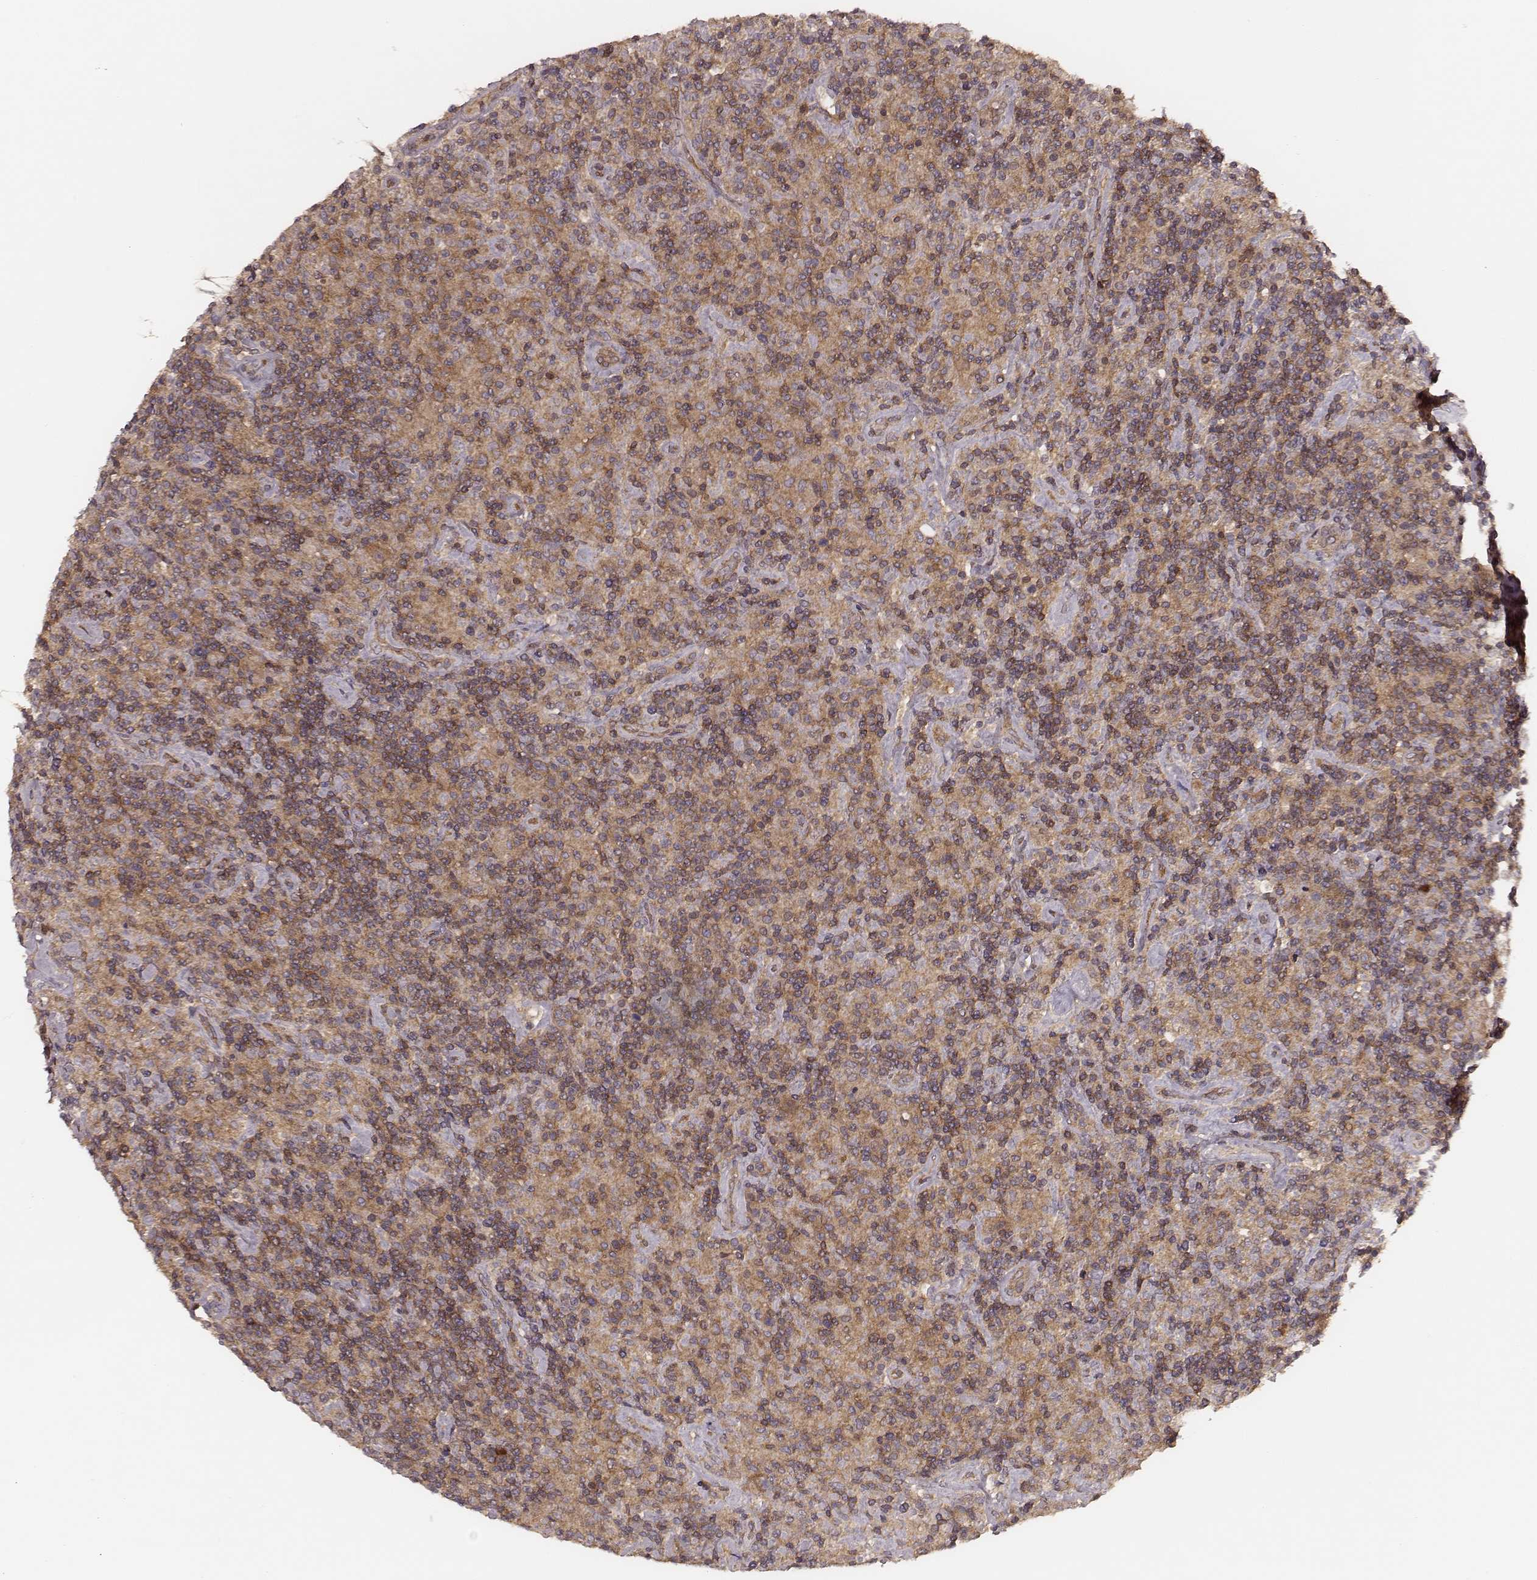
{"staining": {"intensity": "moderate", "quantity": ">75%", "location": "cytoplasmic/membranous"}, "tissue": "lymphoma", "cell_type": "Tumor cells", "image_type": "cancer", "snomed": [{"axis": "morphology", "description": "Hodgkin's disease, NOS"}, {"axis": "topography", "description": "Lymph node"}], "caption": "This photomicrograph demonstrates immunohistochemistry staining of human lymphoma, with medium moderate cytoplasmic/membranous expression in about >75% of tumor cells.", "gene": "CARS1", "patient": {"sex": "male", "age": 70}}